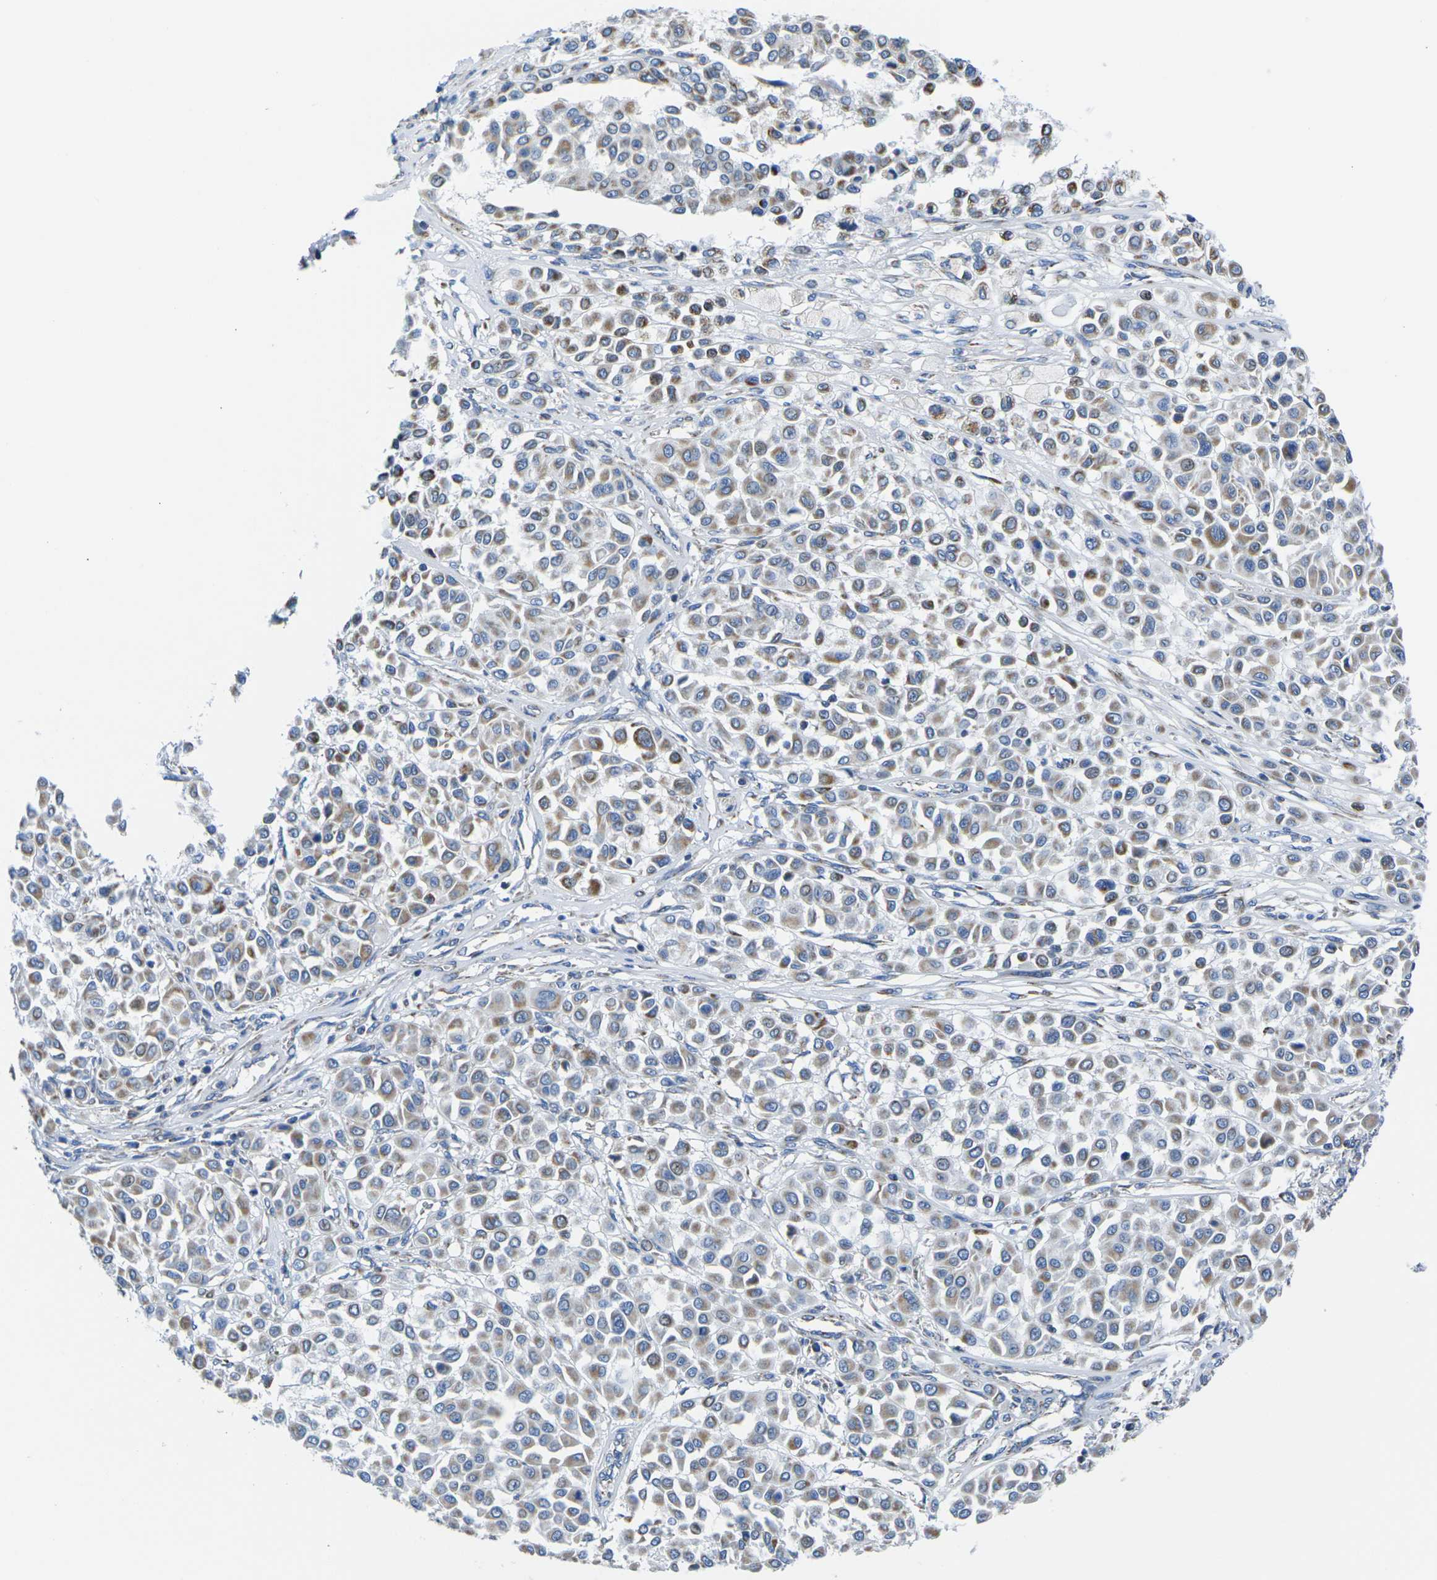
{"staining": {"intensity": "moderate", "quantity": "25%-75%", "location": "cytoplasmic/membranous"}, "tissue": "melanoma", "cell_type": "Tumor cells", "image_type": "cancer", "snomed": [{"axis": "morphology", "description": "Malignant melanoma, Metastatic site"}, {"axis": "topography", "description": "Soft tissue"}], "caption": "The histopathology image reveals immunohistochemical staining of melanoma. There is moderate cytoplasmic/membranous expression is identified in approximately 25%-75% of tumor cells. (IHC, brightfield microscopy, high magnification).", "gene": "TMEM204", "patient": {"sex": "male", "age": 41}}